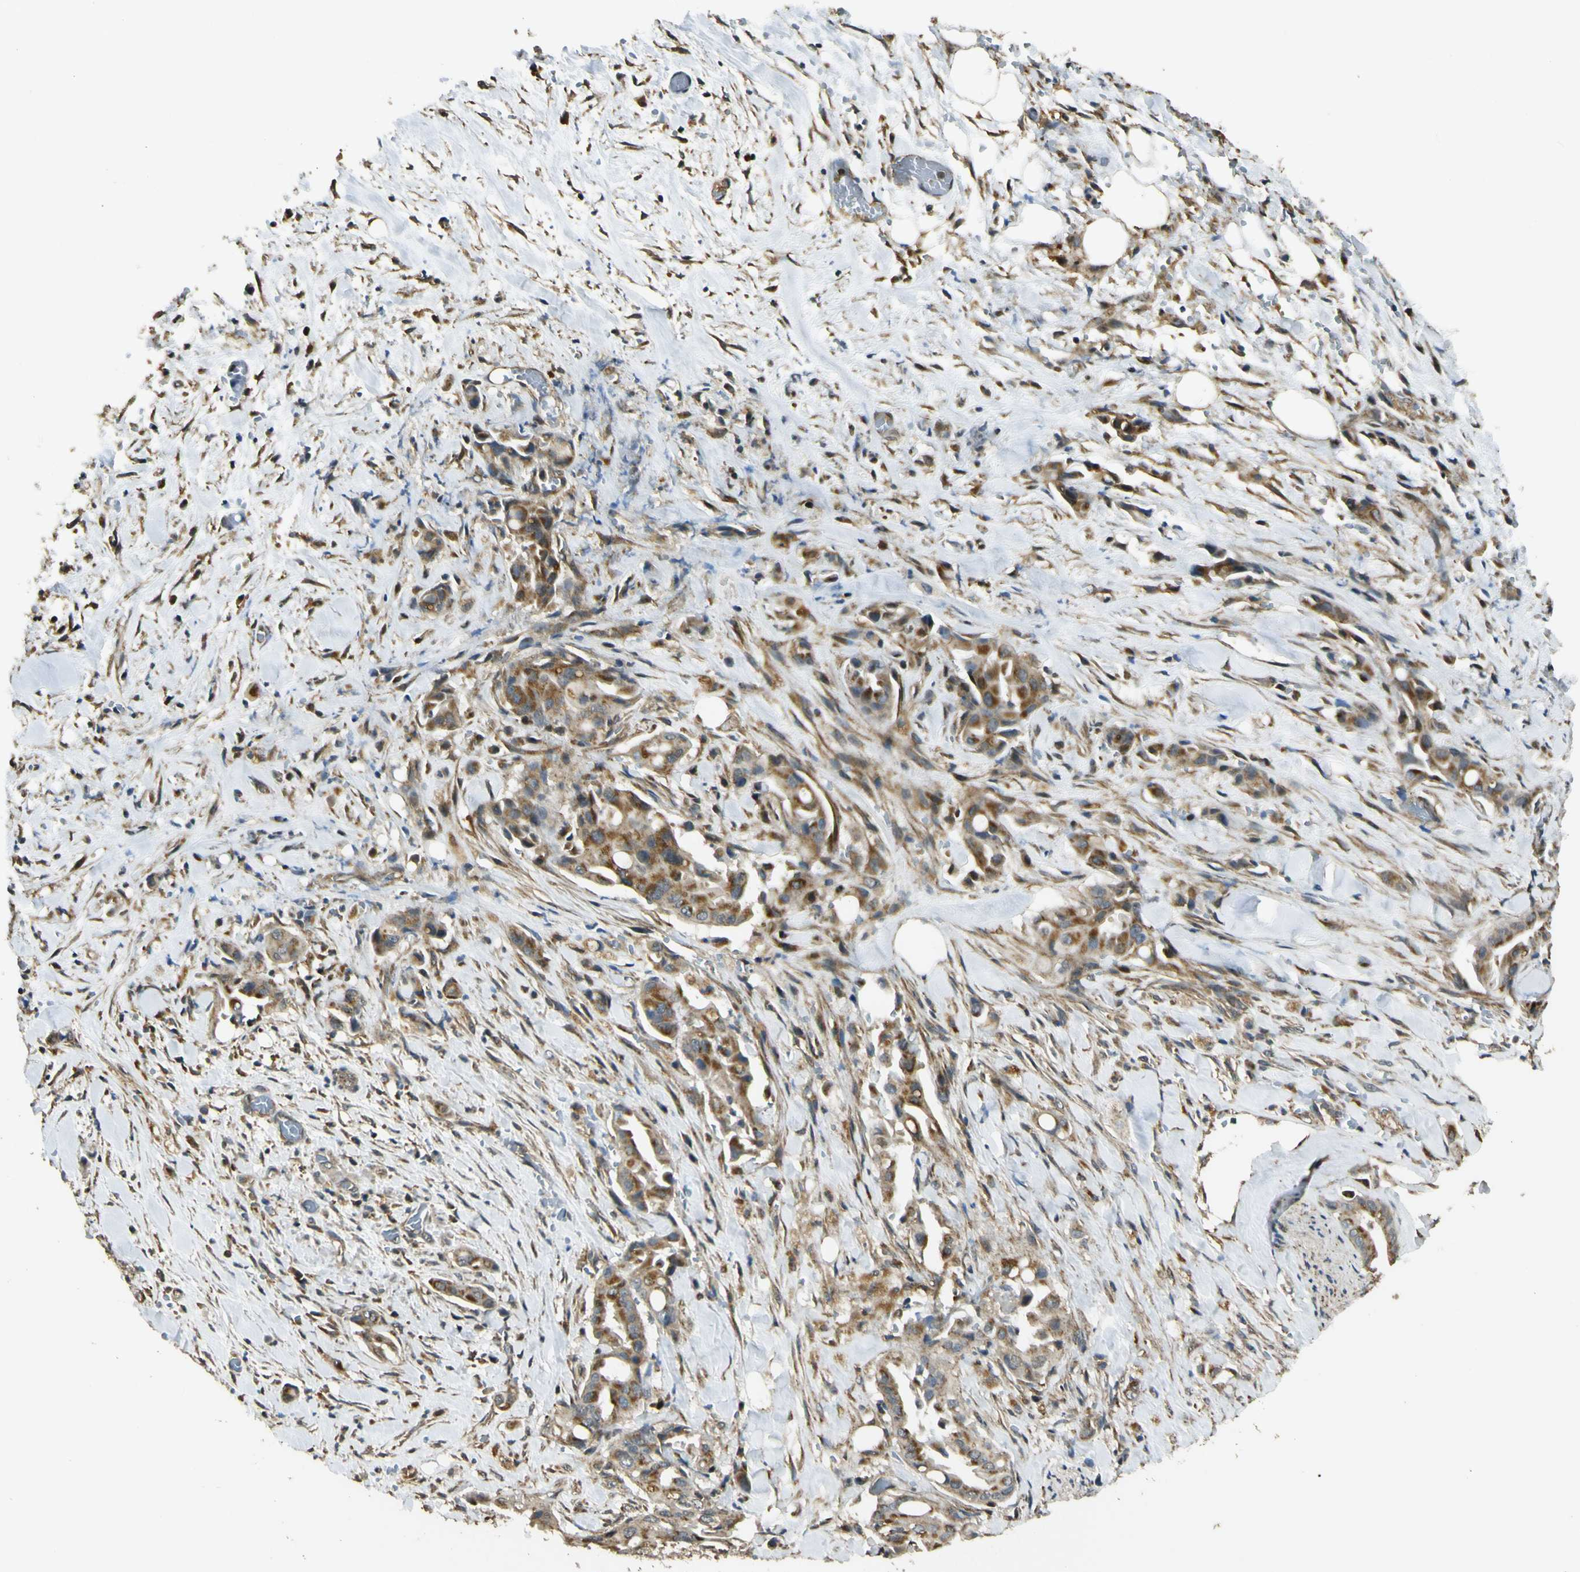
{"staining": {"intensity": "moderate", "quantity": ">75%", "location": "cytoplasmic/membranous"}, "tissue": "liver cancer", "cell_type": "Tumor cells", "image_type": "cancer", "snomed": [{"axis": "morphology", "description": "Cholangiocarcinoma"}, {"axis": "topography", "description": "Liver"}], "caption": "Protein staining of liver cancer (cholangiocarcinoma) tissue shows moderate cytoplasmic/membranous expression in about >75% of tumor cells.", "gene": "LAMTOR1", "patient": {"sex": "female", "age": 68}}